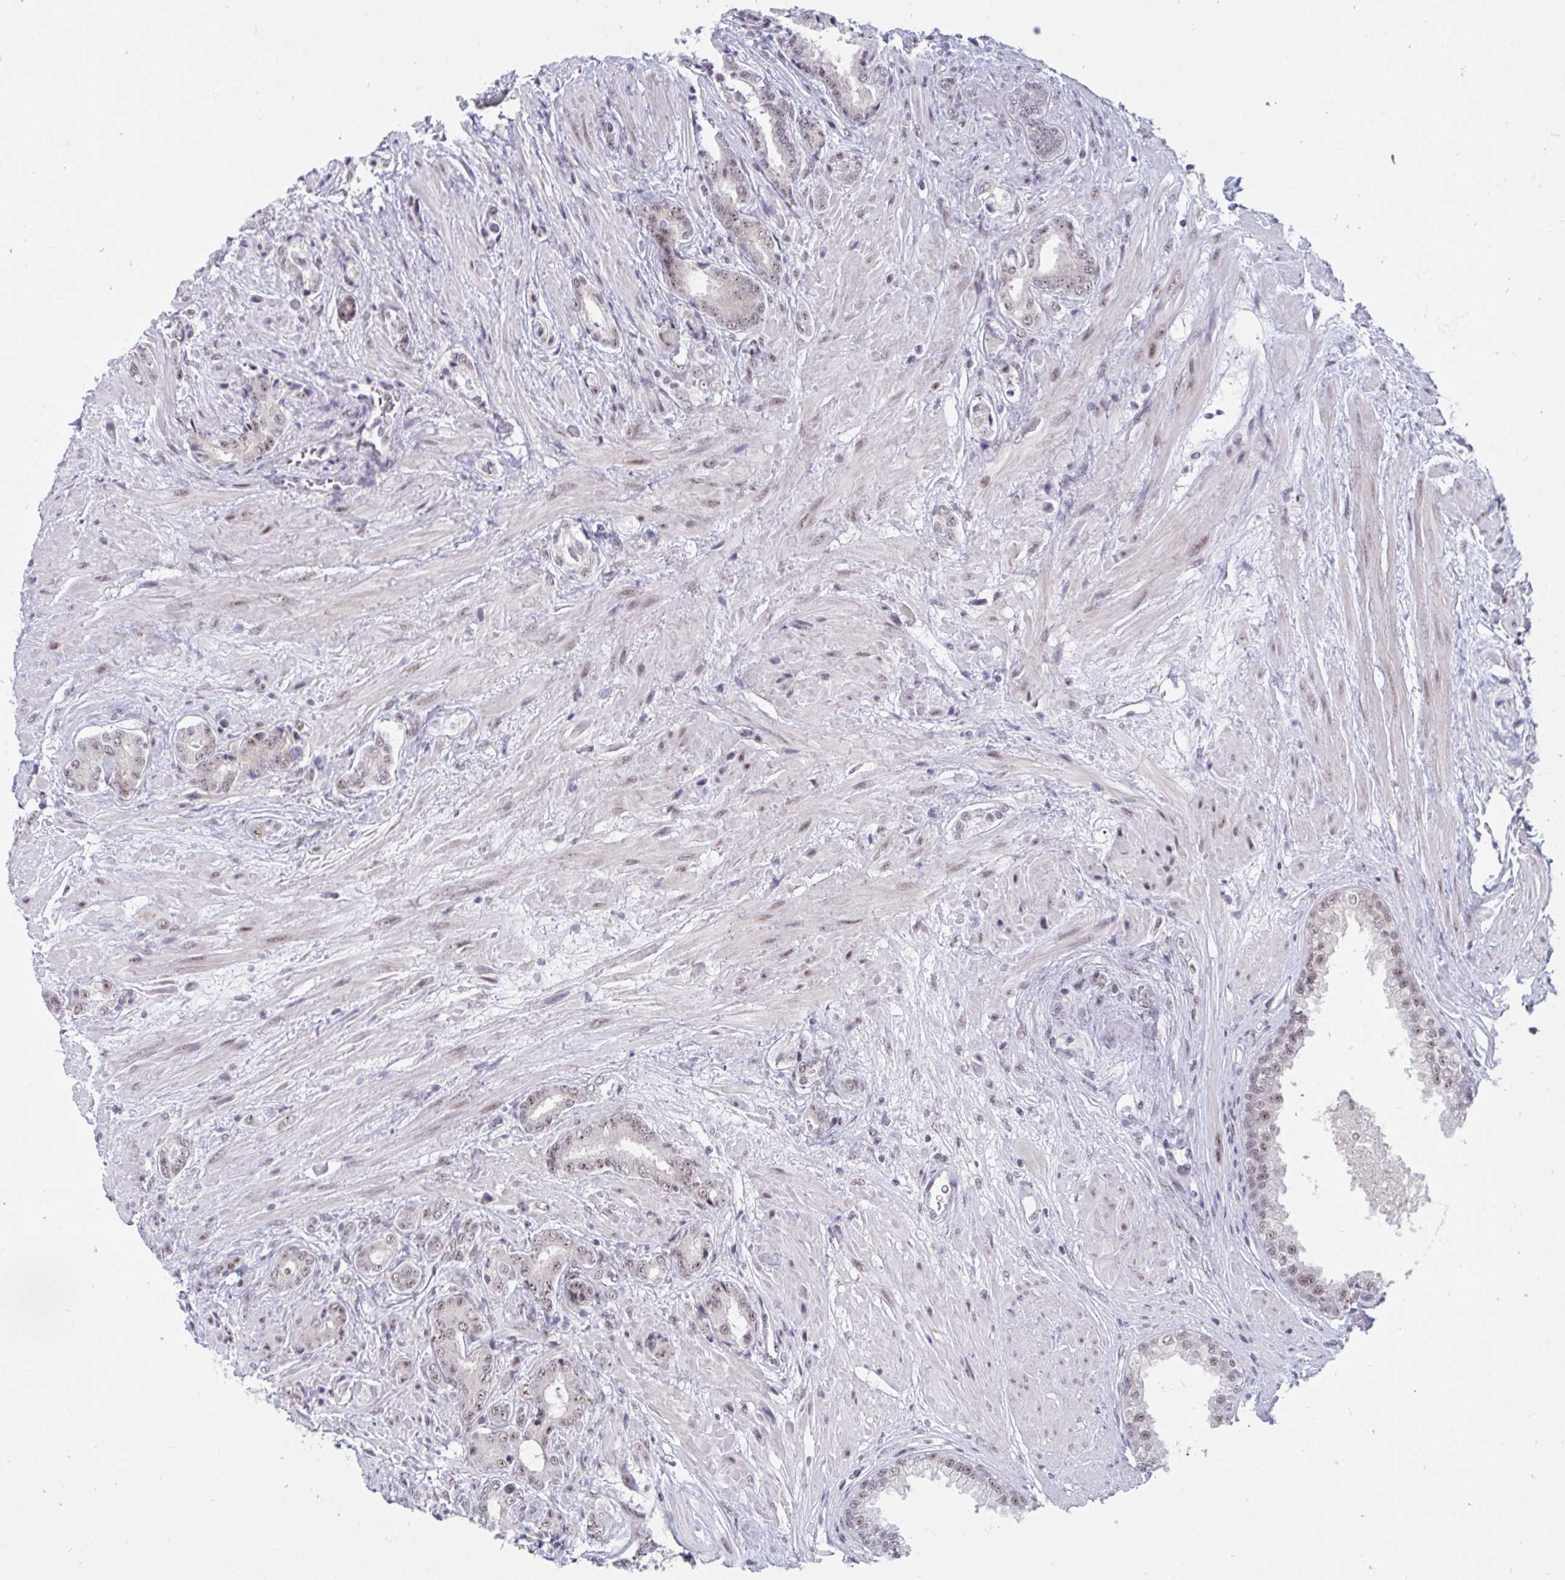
{"staining": {"intensity": "weak", "quantity": "25%-75%", "location": "nuclear"}, "tissue": "prostate cancer", "cell_type": "Tumor cells", "image_type": "cancer", "snomed": [{"axis": "morphology", "description": "Adenocarcinoma, High grade"}, {"axis": "topography", "description": "Prostate"}], "caption": "Protein staining by IHC exhibits weak nuclear positivity in approximately 25%-75% of tumor cells in adenocarcinoma (high-grade) (prostate).", "gene": "PRR14", "patient": {"sex": "male", "age": 56}}